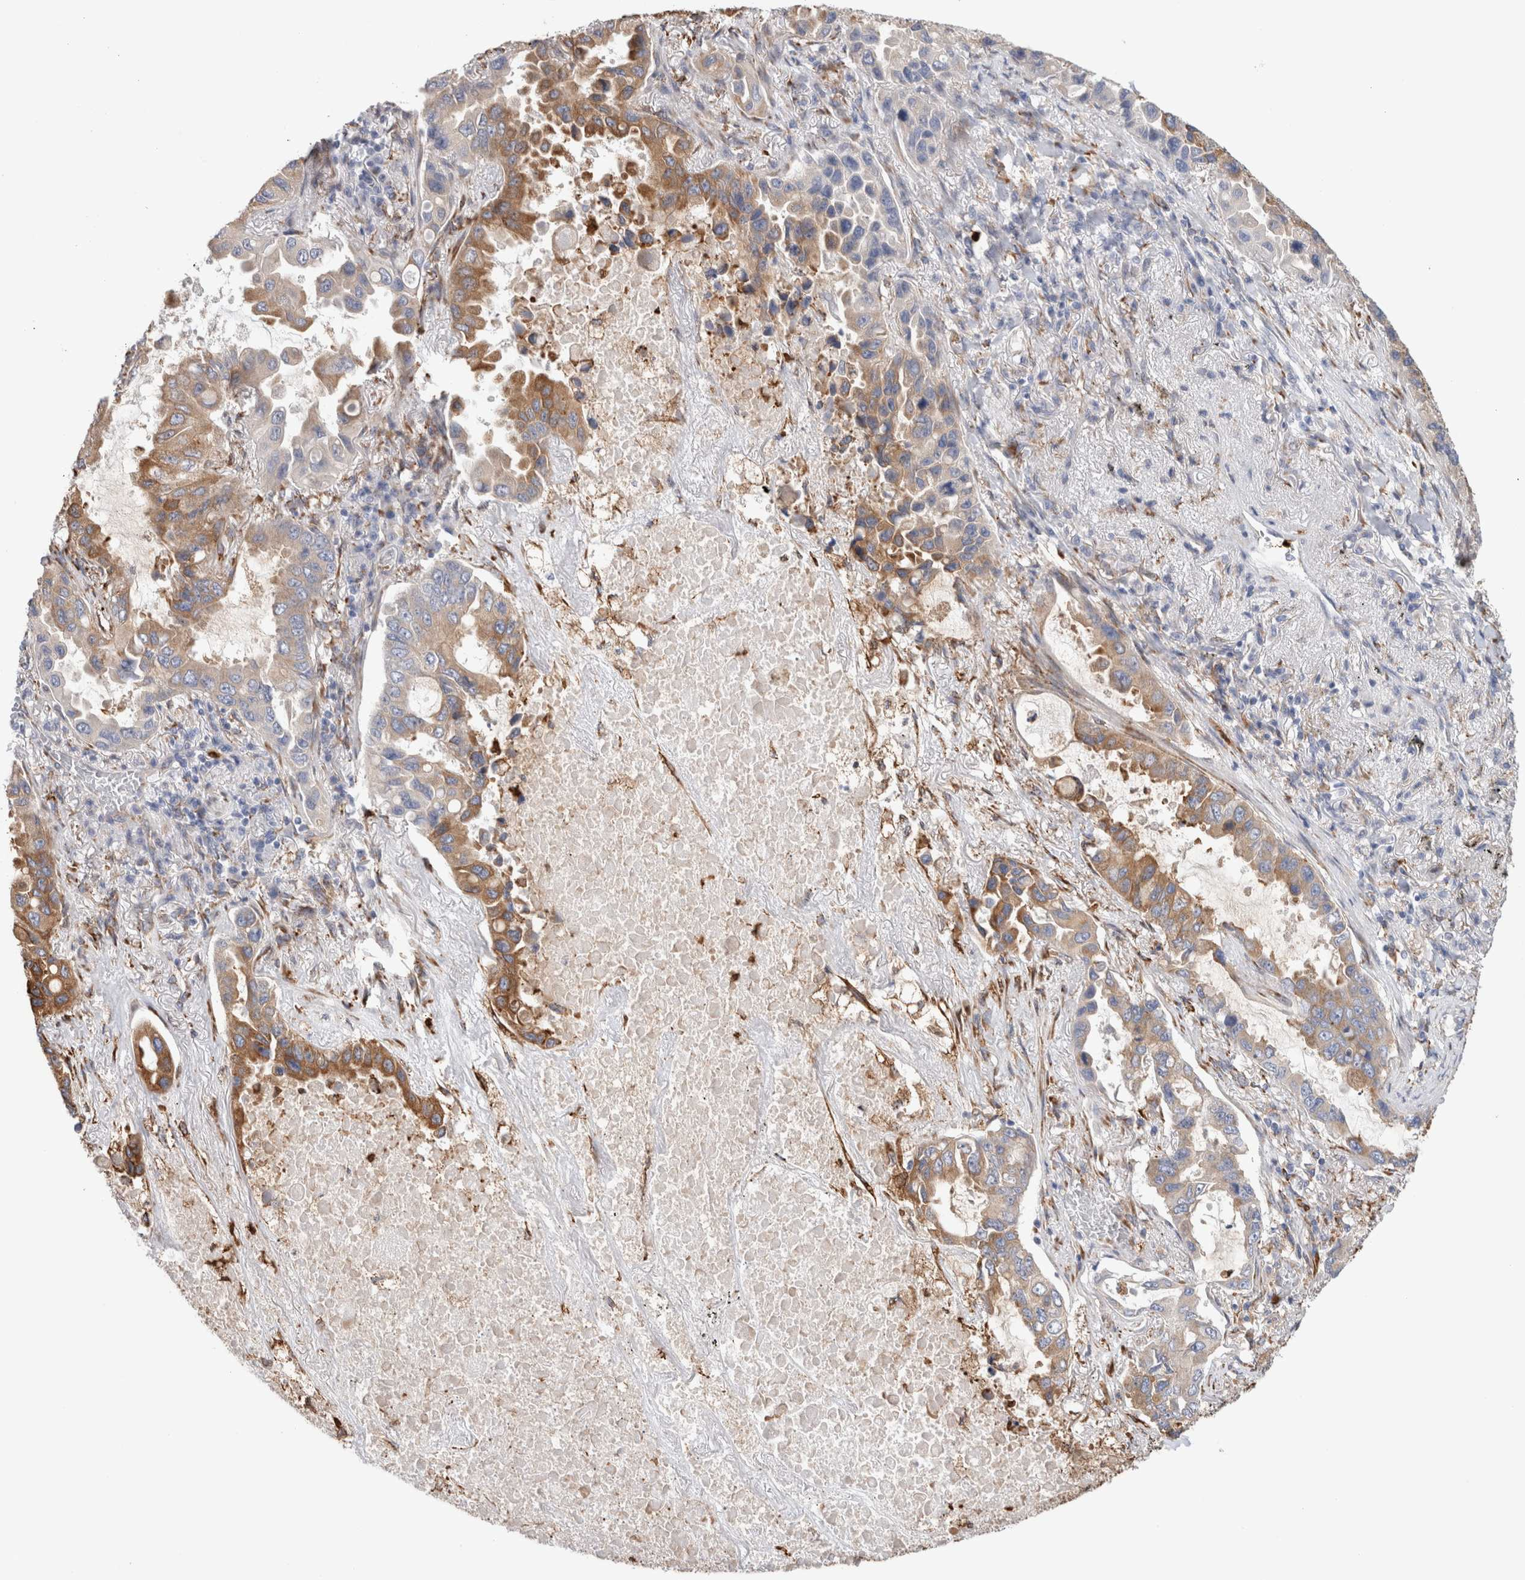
{"staining": {"intensity": "moderate", "quantity": "25%-75%", "location": "cytoplasmic/membranous"}, "tissue": "lung cancer", "cell_type": "Tumor cells", "image_type": "cancer", "snomed": [{"axis": "morphology", "description": "Adenocarcinoma, NOS"}, {"axis": "topography", "description": "Lung"}], "caption": "Protein staining by immunohistochemistry (IHC) displays moderate cytoplasmic/membranous expression in about 25%-75% of tumor cells in lung adenocarcinoma.", "gene": "P4HA1", "patient": {"sex": "male", "age": 64}}